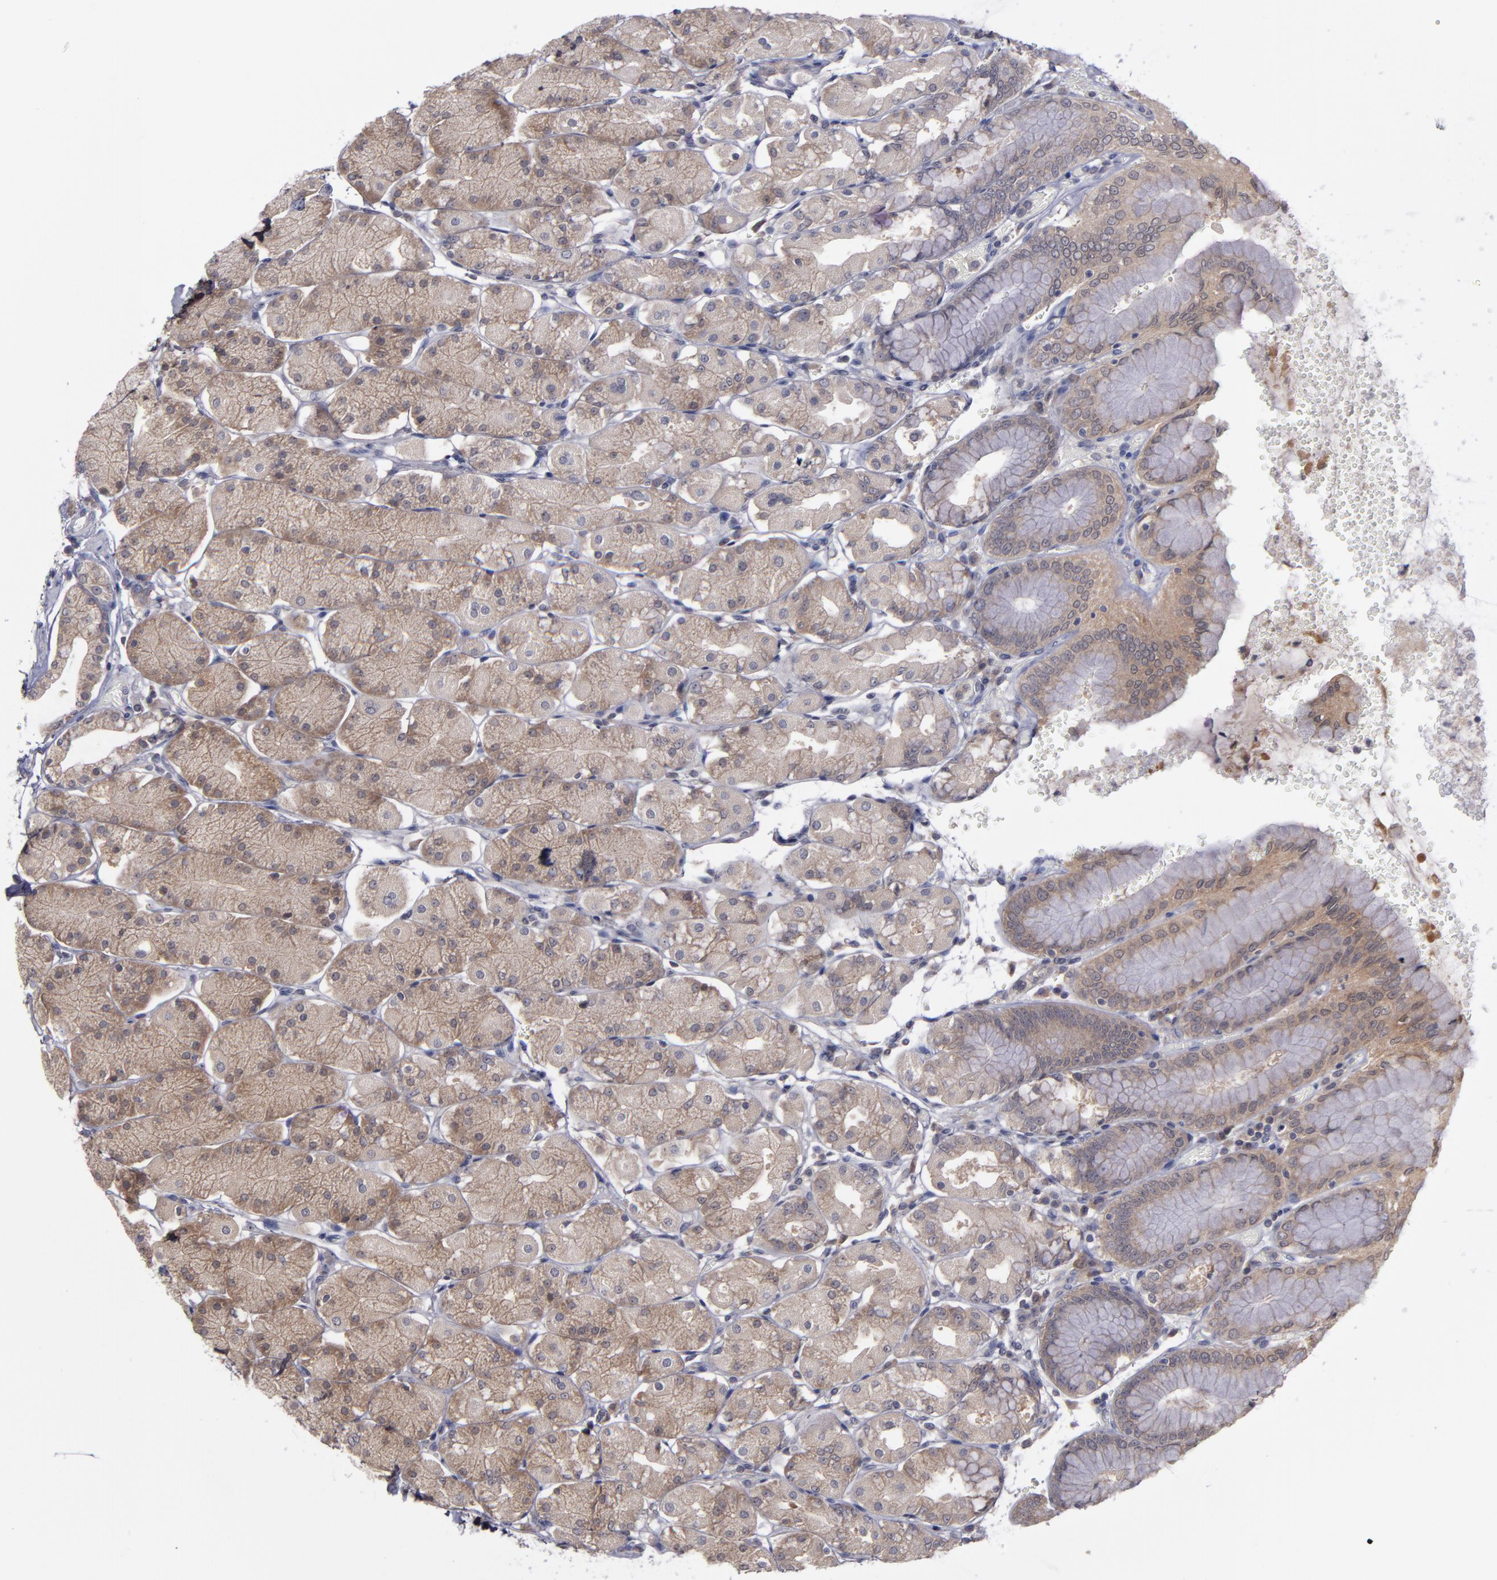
{"staining": {"intensity": "moderate", "quantity": ">75%", "location": "cytoplasmic/membranous"}, "tissue": "stomach", "cell_type": "Glandular cells", "image_type": "normal", "snomed": [{"axis": "morphology", "description": "Normal tissue, NOS"}, {"axis": "topography", "description": "Stomach, upper"}, {"axis": "topography", "description": "Stomach"}], "caption": "Protein analysis of normal stomach displays moderate cytoplasmic/membranous expression in approximately >75% of glandular cells.", "gene": "MMP11", "patient": {"sex": "male", "age": 76}}